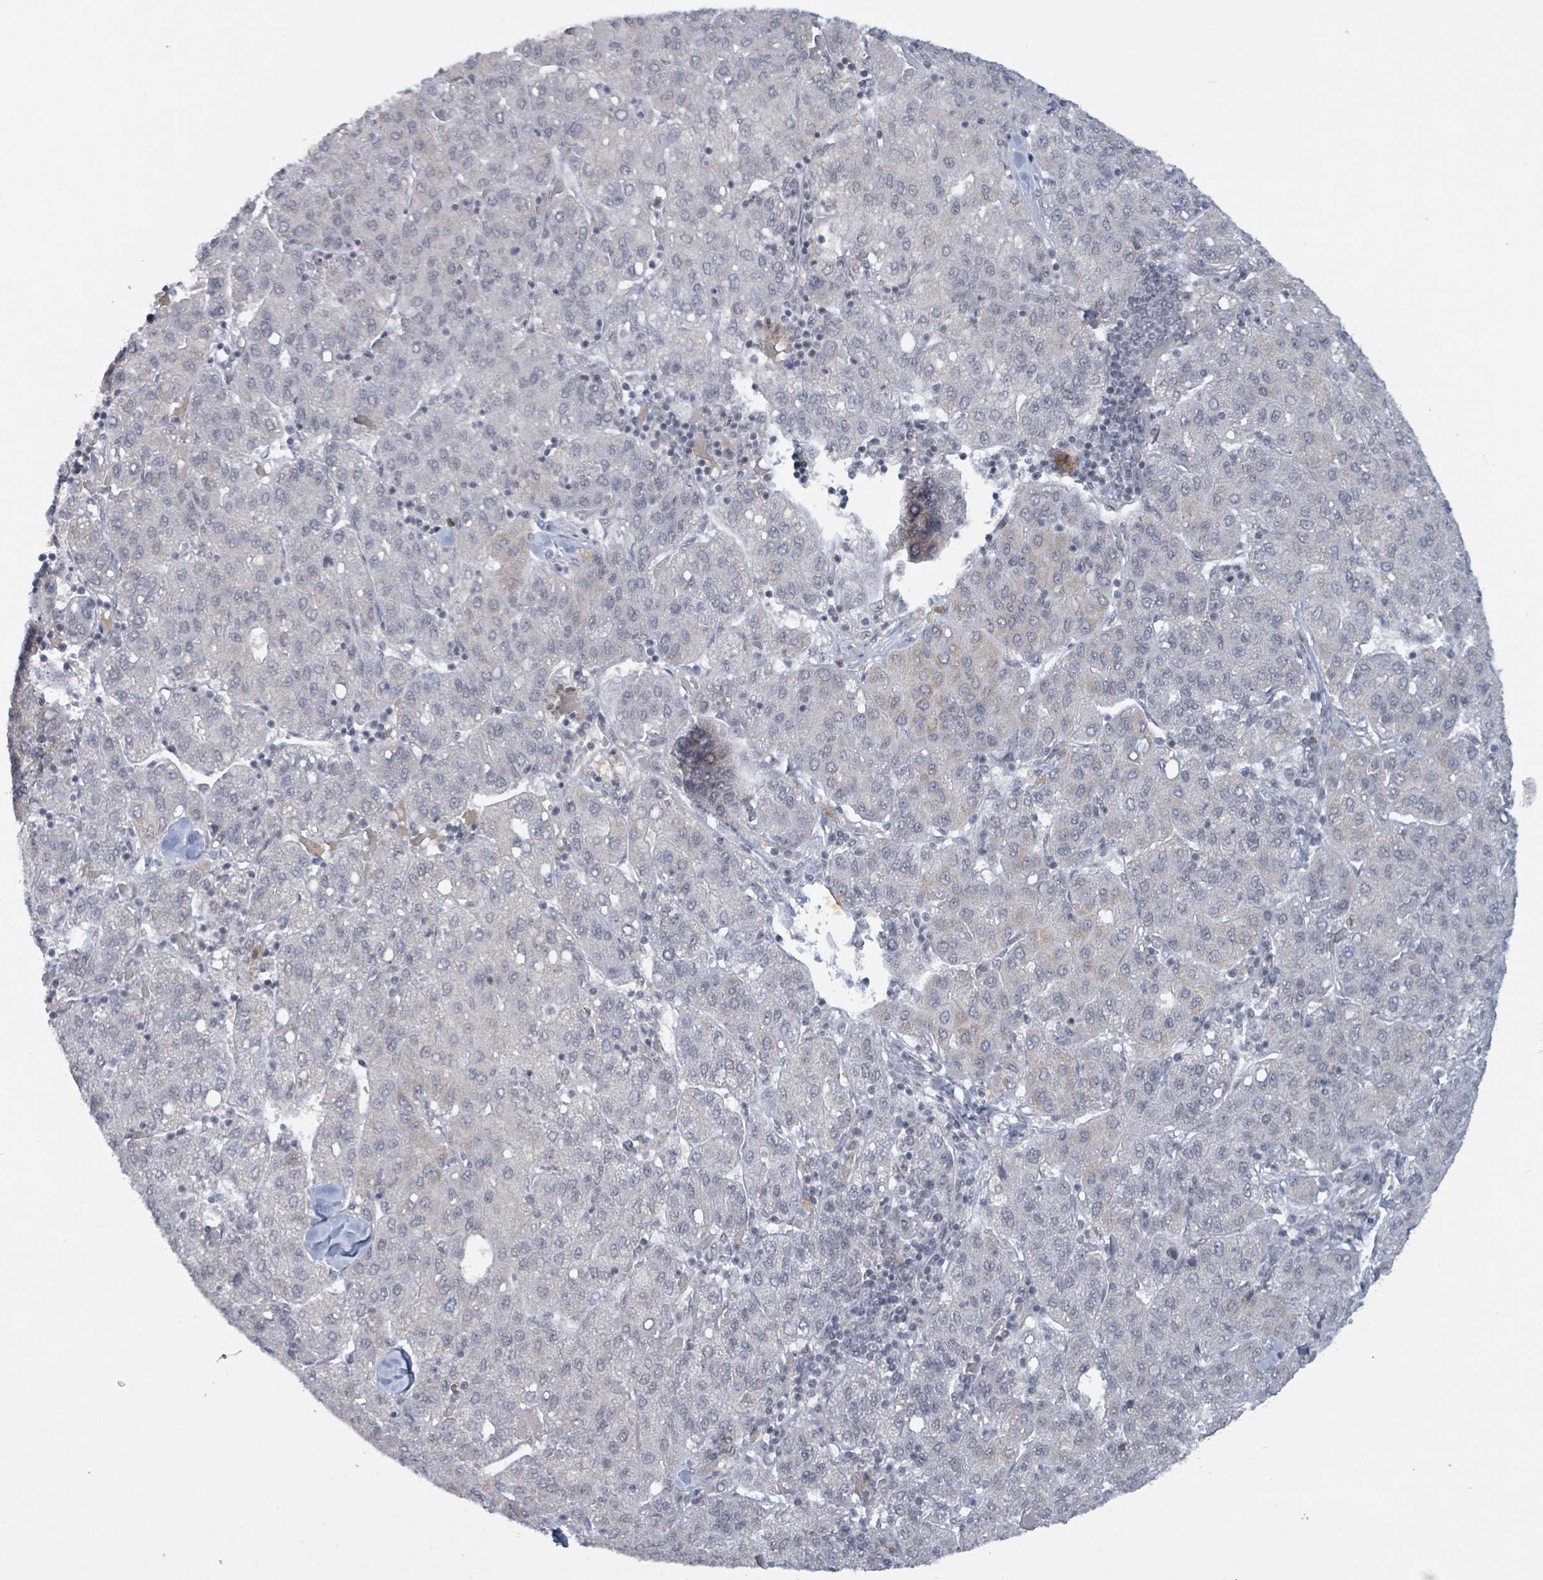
{"staining": {"intensity": "weak", "quantity": "<25%", "location": "cytoplasmic/membranous"}, "tissue": "liver cancer", "cell_type": "Tumor cells", "image_type": "cancer", "snomed": [{"axis": "morphology", "description": "Carcinoma, Hepatocellular, NOS"}, {"axis": "topography", "description": "Liver"}], "caption": "Human liver cancer (hepatocellular carcinoma) stained for a protein using IHC displays no staining in tumor cells.", "gene": "BANP", "patient": {"sex": "male", "age": 65}}